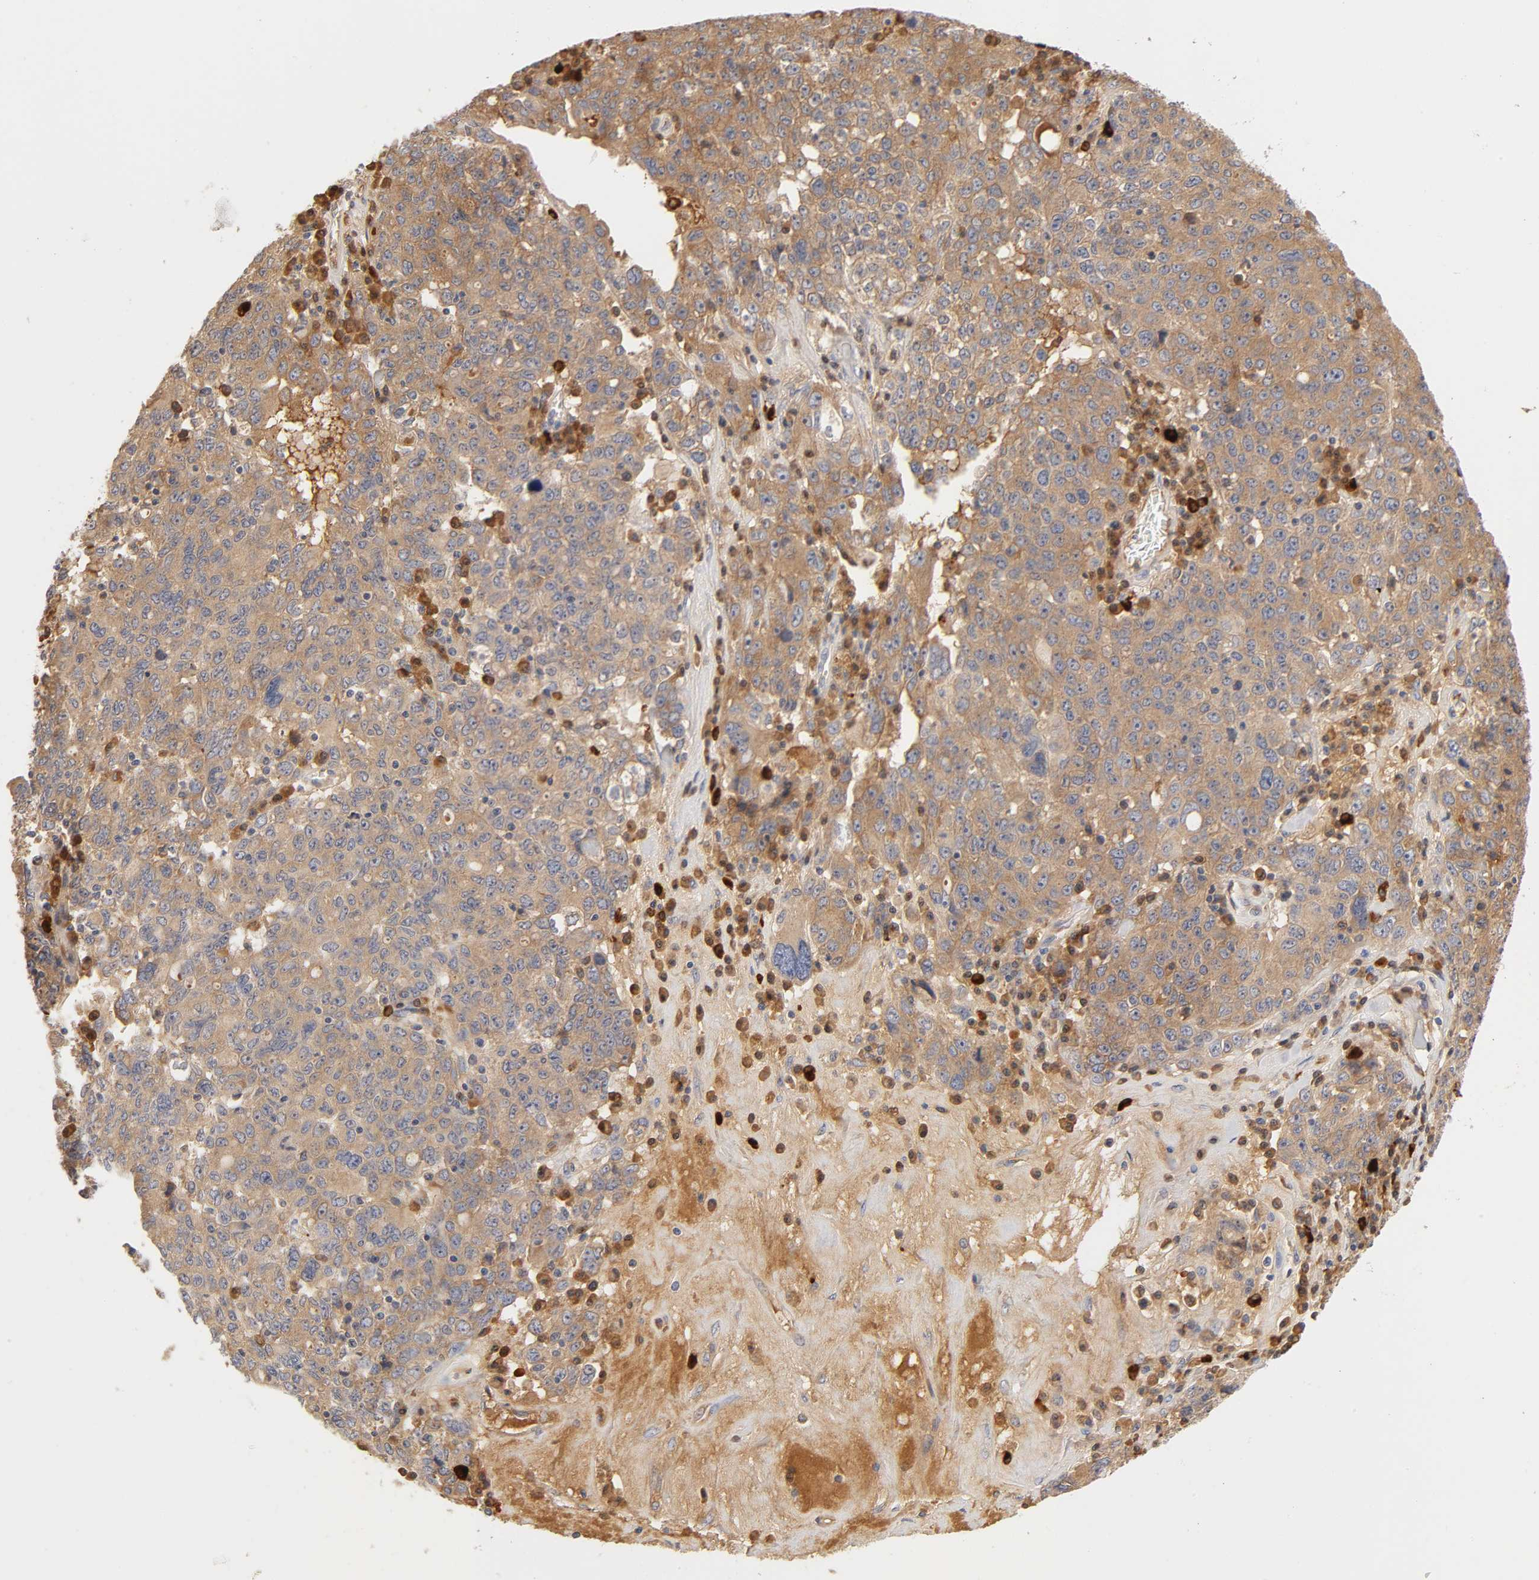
{"staining": {"intensity": "moderate", "quantity": ">75%", "location": "cytoplasmic/membranous"}, "tissue": "ovarian cancer", "cell_type": "Tumor cells", "image_type": "cancer", "snomed": [{"axis": "morphology", "description": "Carcinoma, endometroid"}, {"axis": "topography", "description": "Ovary"}], "caption": "Approximately >75% of tumor cells in ovarian cancer (endometroid carcinoma) demonstrate moderate cytoplasmic/membranous protein positivity as visualized by brown immunohistochemical staining.", "gene": "RPS29", "patient": {"sex": "female", "age": 62}}